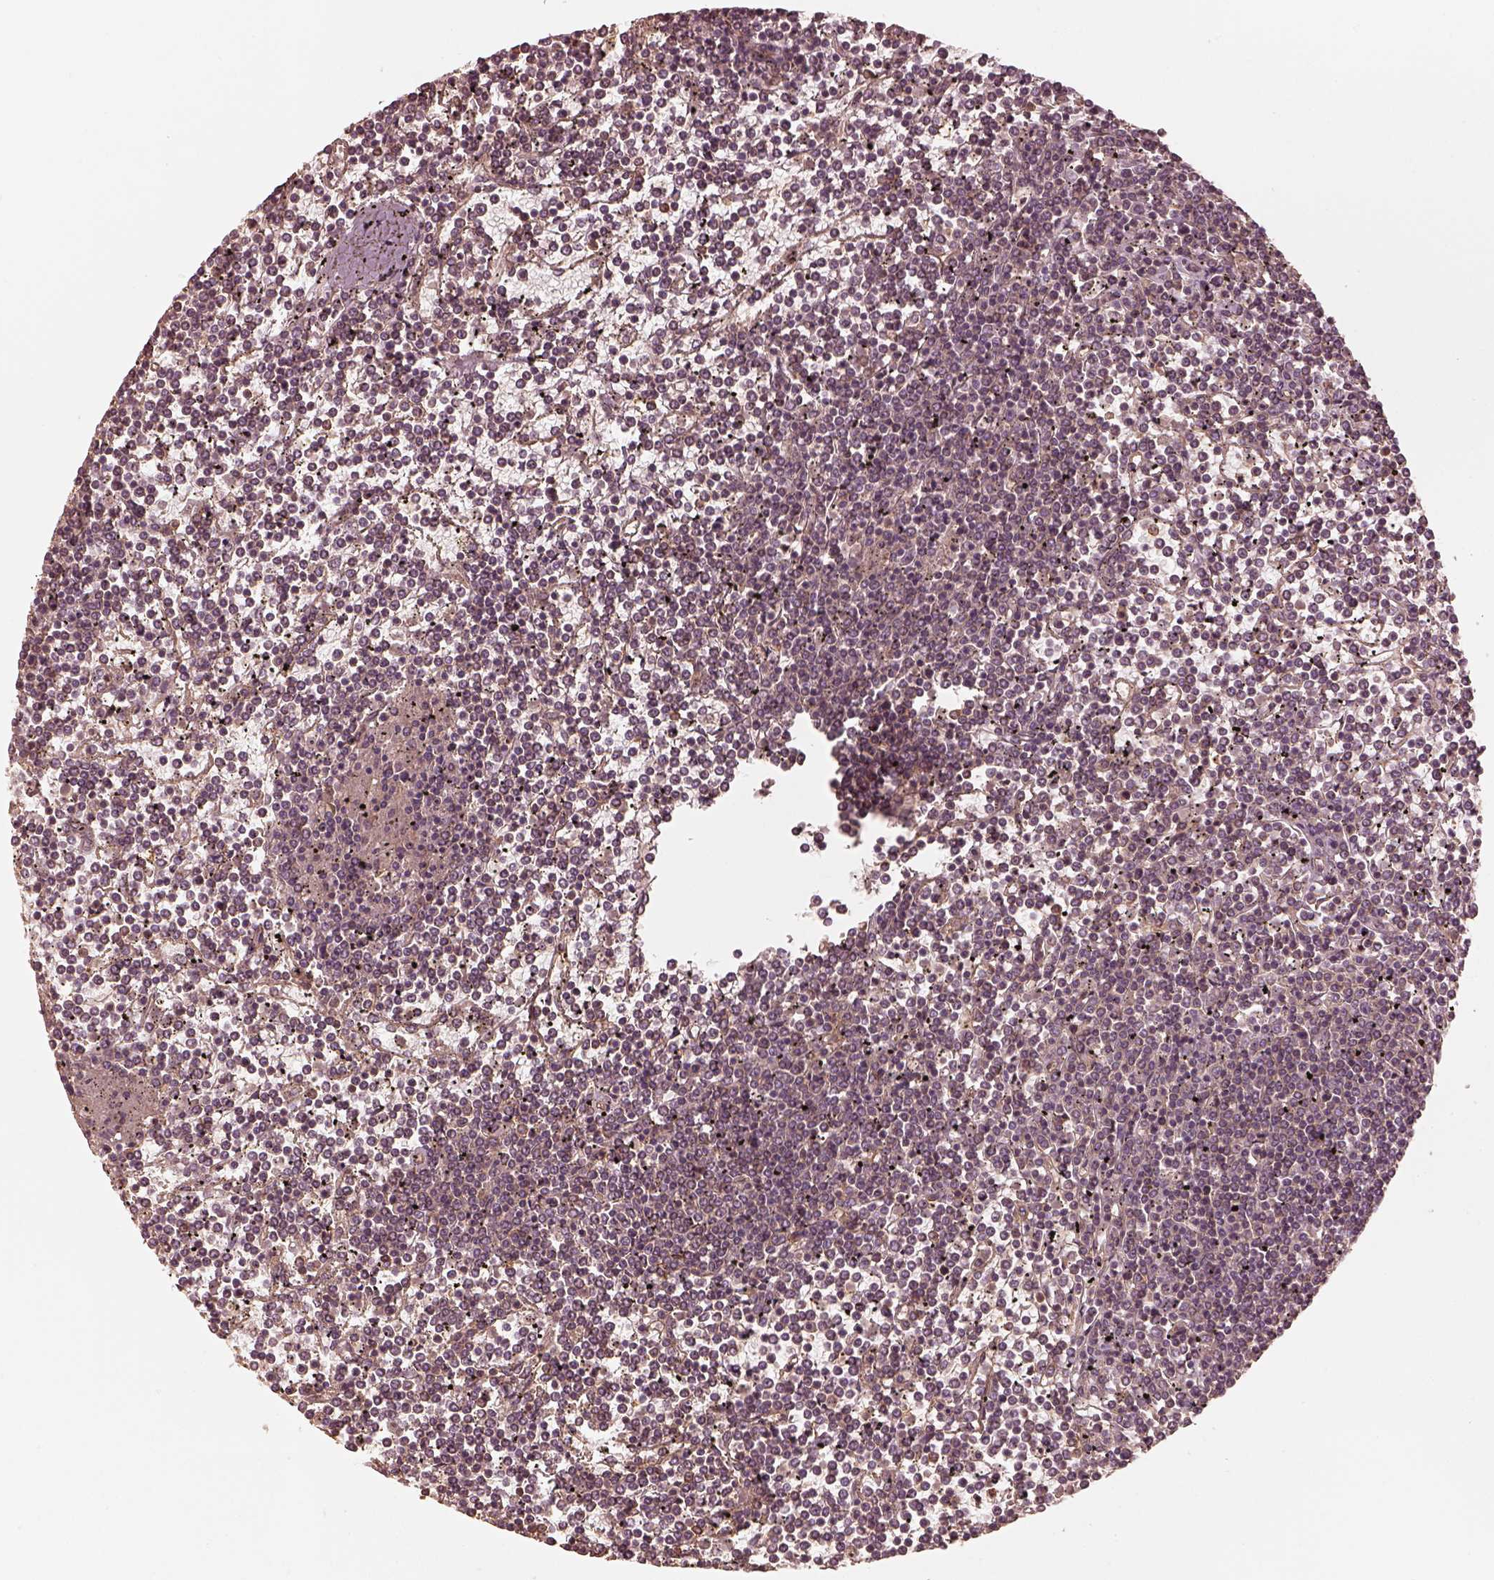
{"staining": {"intensity": "negative", "quantity": "none", "location": "none"}, "tissue": "lymphoma", "cell_type": "Tumor cells", "image_type": "cancer", "snomed": [{"axis": "morphology", "description": "Malignant lymphoma, non-Hodgkin's type, Low grade"}, {"axis": "topography", "description": "Spleen"}], "caption": "This is an IHC image of human low-grade malignant lymphoma, non-Hodgkin's type. There is no positivity in tumor cells.", "gene": "WDR7", "patient": {"sex": "female", "age": 19}}